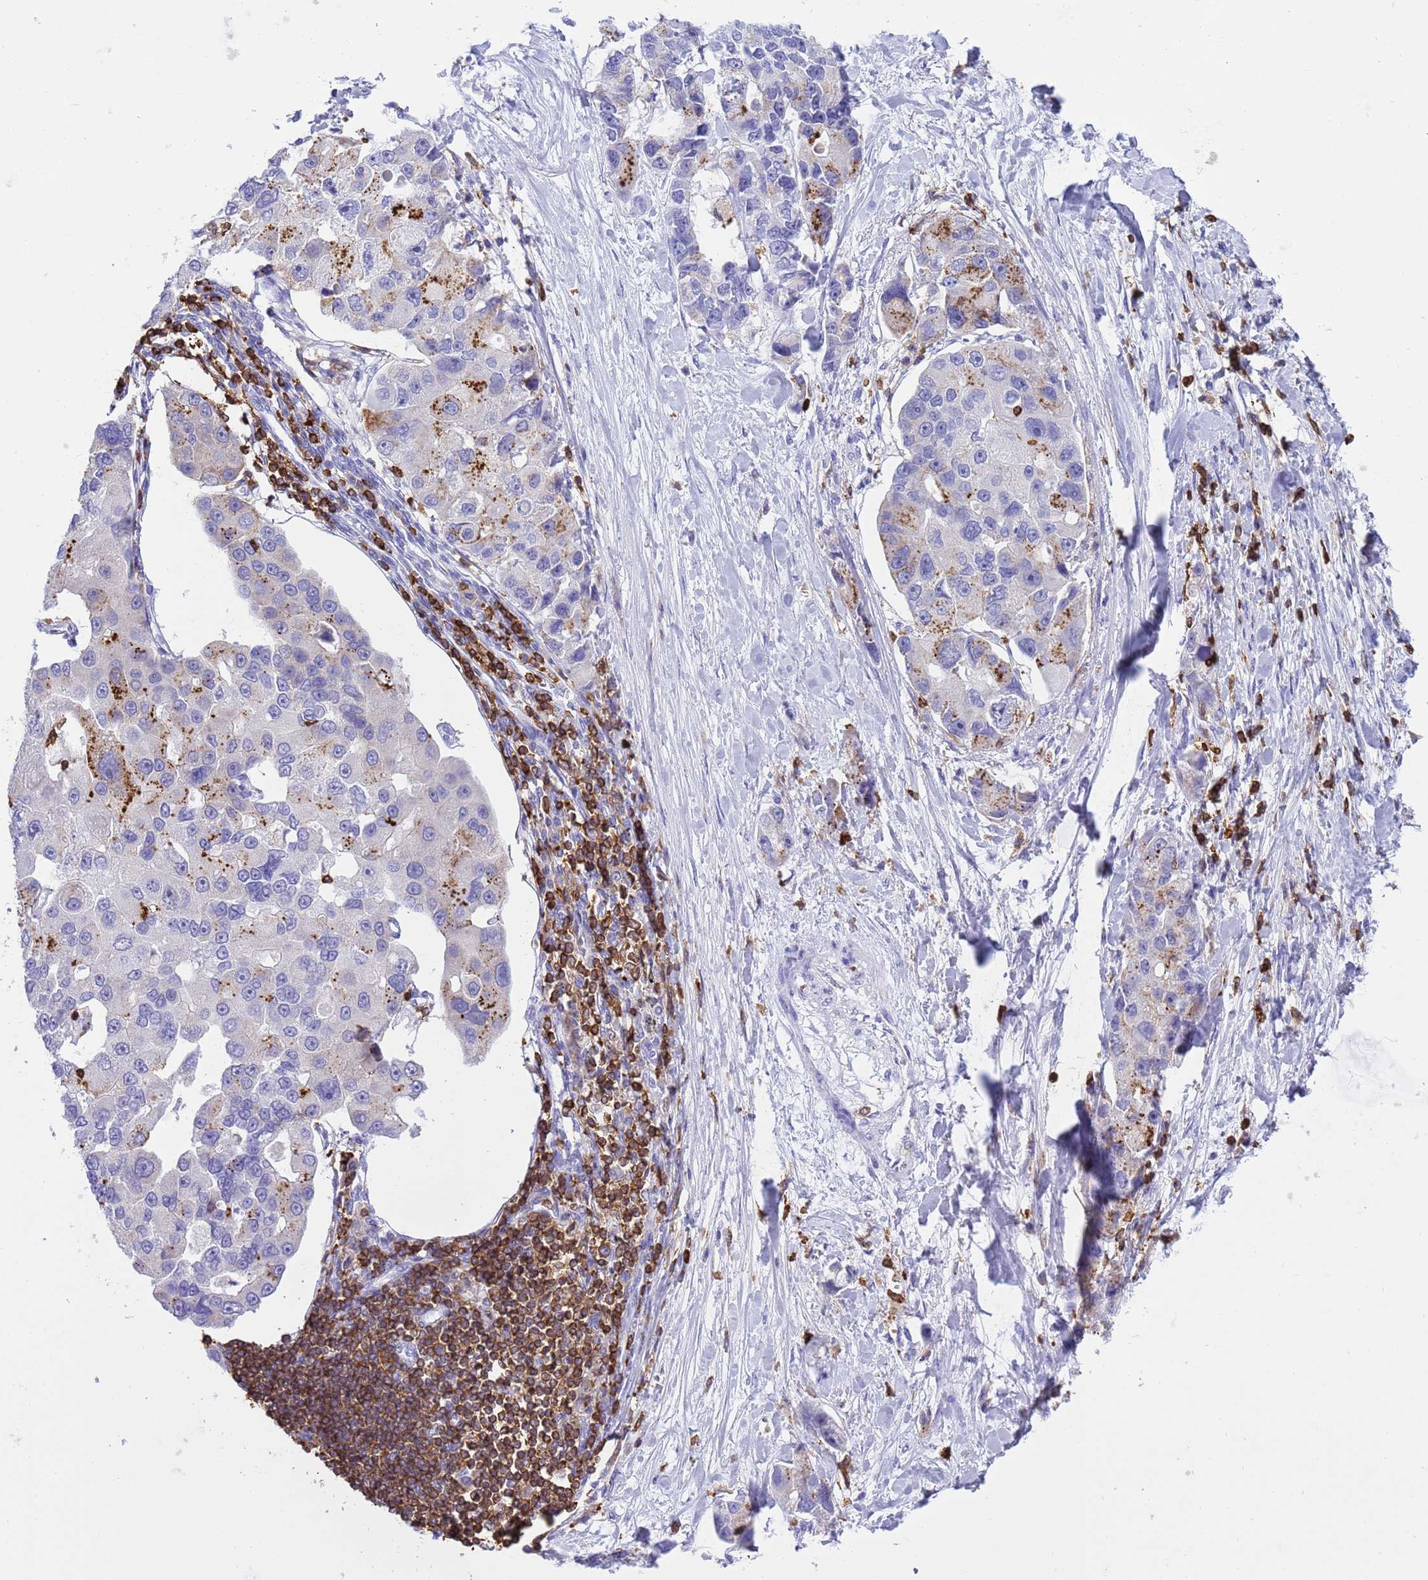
{"staining": {"intensity": "moderate", "quantity": "<25%", "location": "cytoplasmic/membranous"}, "tissue": "lung cancer", "cell_type": "Tumor cells", "image_type": "cancer", "snomed": [{"axis": "morphology", "description": "Adenocarcinoma, NOS"}, {"axis": "topography", "description": "Lung"}], "caption": "Lung adenocarcinoma was stained to show a protein in brown. There is low levels of moderate cytoplasmic/membranous expression in approximately <25% of tumor cells.", "gene": "IRF5", "patient": {"sex": "female", "age": 54}}